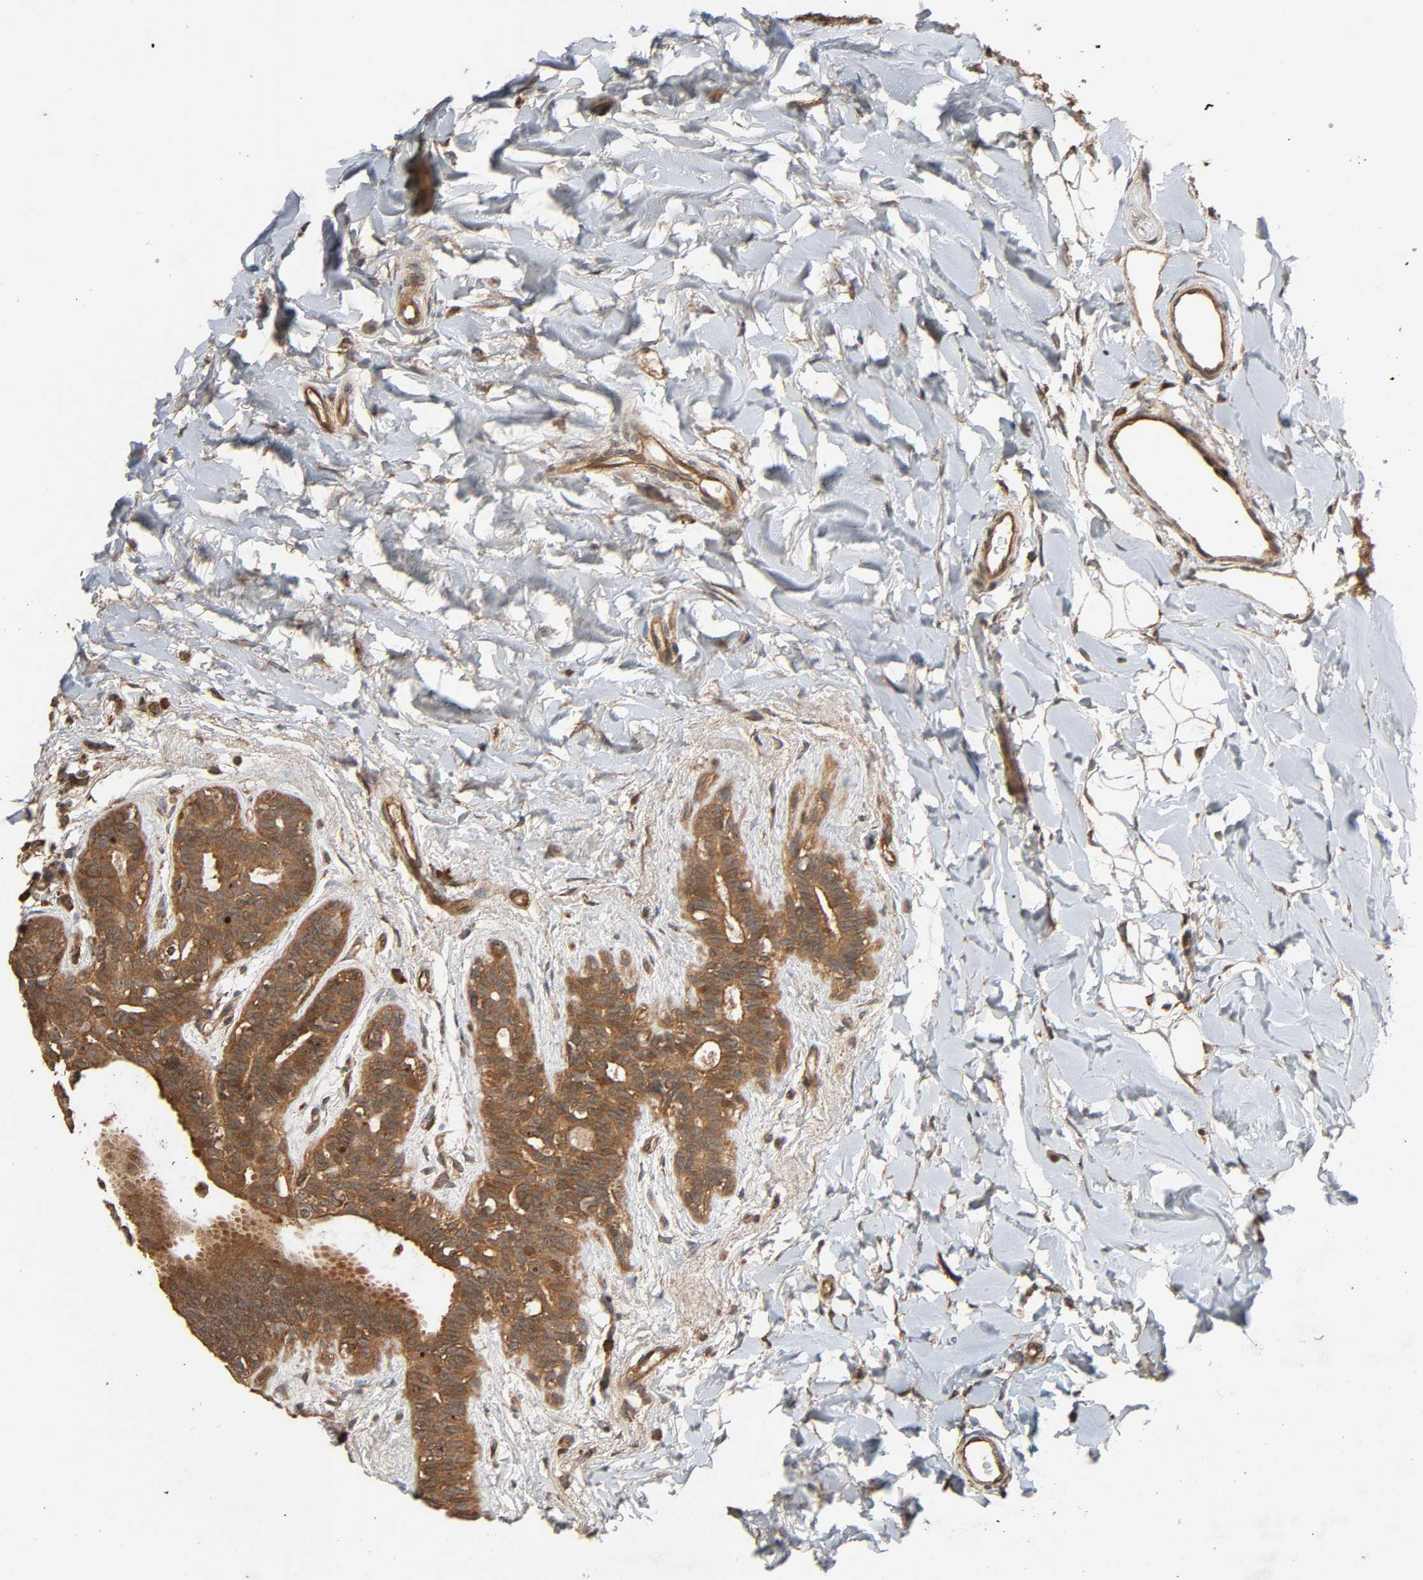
{"staining": {"intensity": "moderate", "quantity": ">75%", "location": "cytoplasmic/membranous"}, "tissue": "breast cancer", "cell_type": "Tumor cells", "image_type": "cancer", "snomed": [{"axis": "morphology", "description": "Lobular carcinoma, in situ"}, {"axis": "morphology", "description": "Lobular carcinoma"}, {"axis": "topography", "description": "Breast"}], "caption": "About >75% of tumor cells in breast cancer (lobular carcinoma) show moderate cytoplasmic/membranous protein staining as visualized by brown immunohistochemical staining.", "gene": "MAP3K8", "patient": {"sex": "female", "age": 41}}